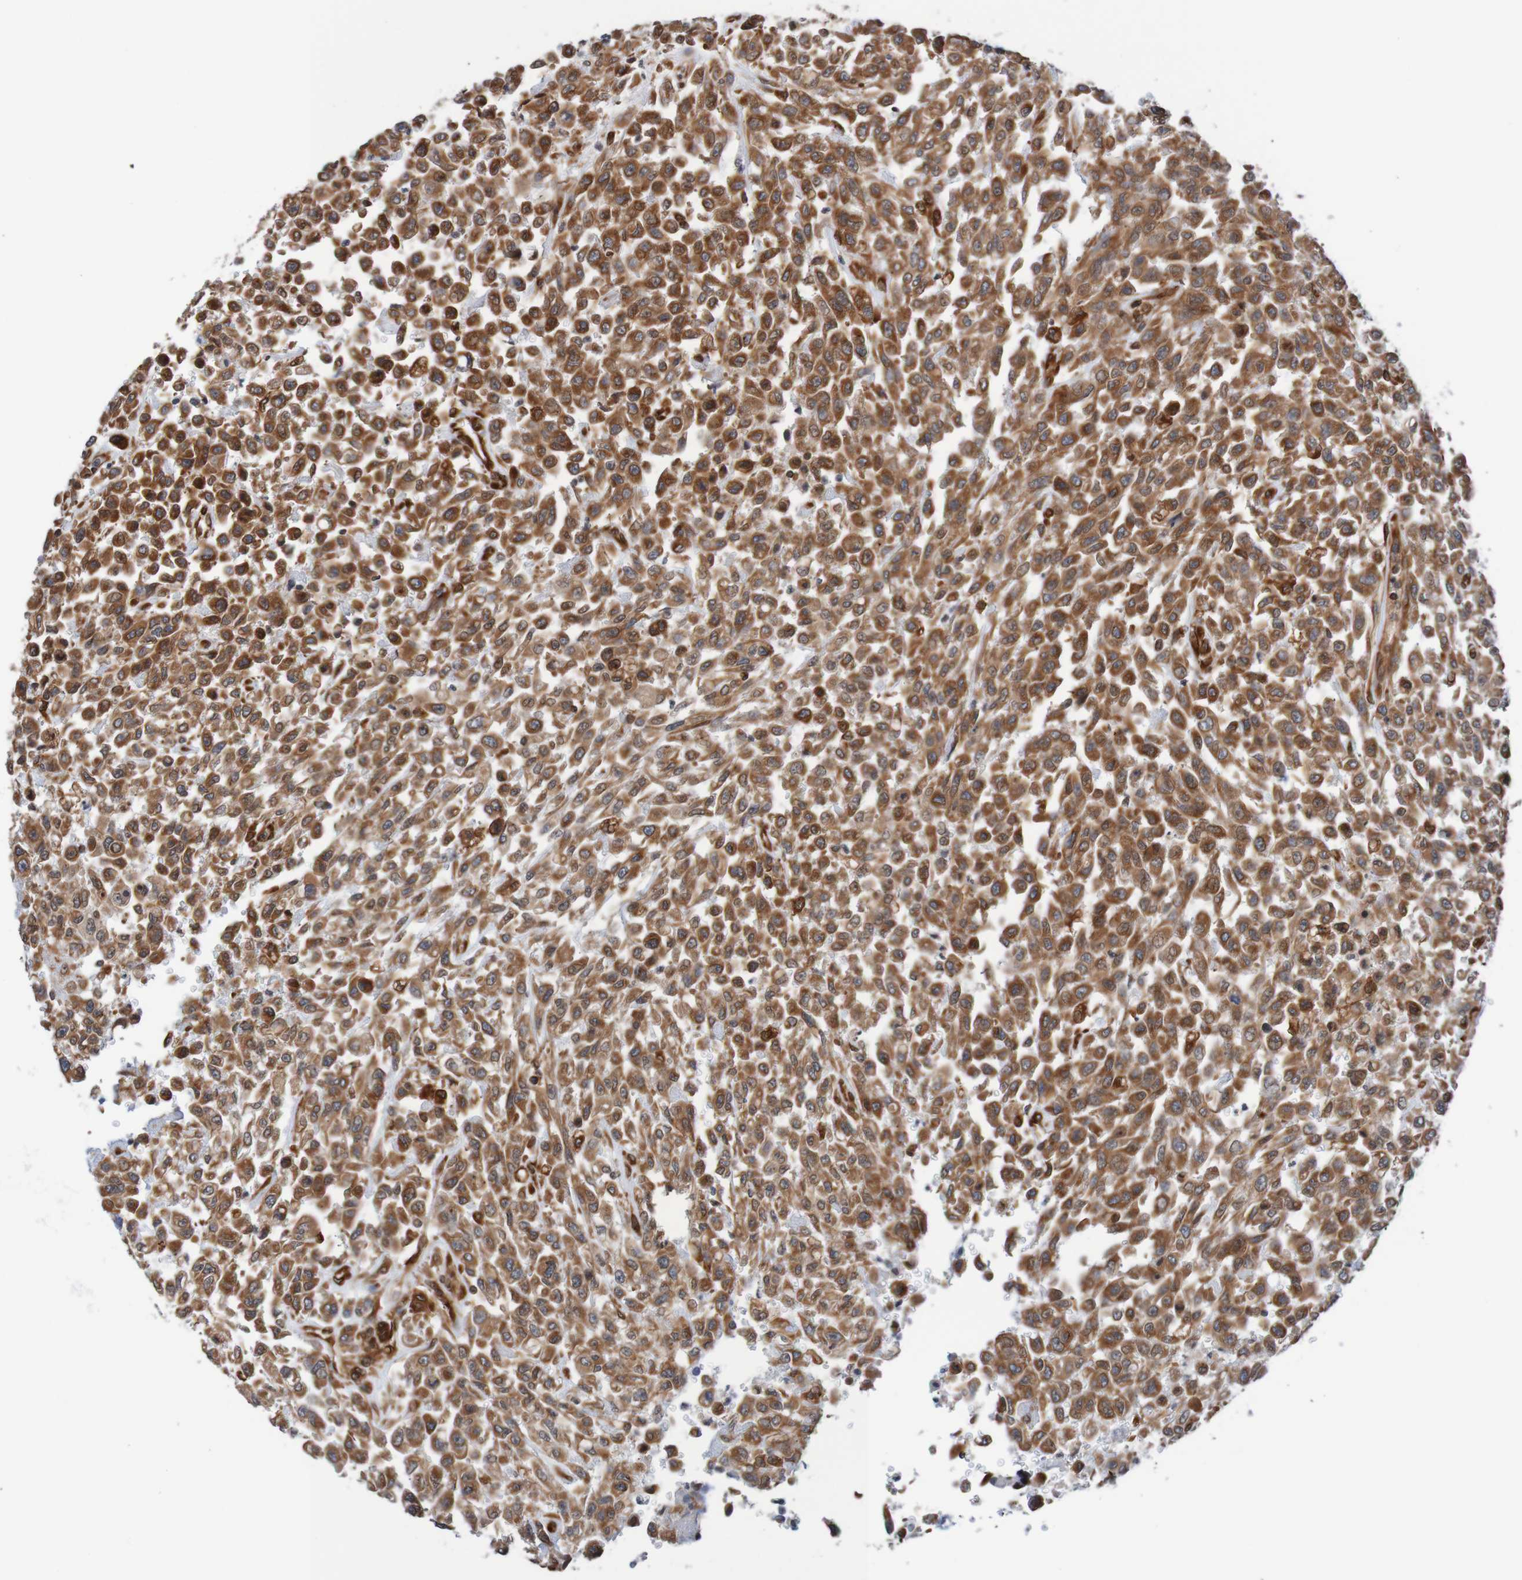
{"staining": {"intensity": "strong", "quantity": ">75%", "location": "cytoplasmic/membranous,nuclear"}, "tissue": "urothelial cancer", "cell_type": "Tumor cells", "image_type": "cancer", "snomed": [{"axis": "morphology", "description": "Urothelial carcinoma, High grade"}, {"axis": "topography", "description": "Urinary bladder"}], "caption": "Urothelial cancer stained for a protein (brown) displays strong cytoplasmic/membranous and nuclear positive expression in about >75% of tumor cells.", "gene": "TMEM109", "patient": {"sex": "male", "age": 46}}